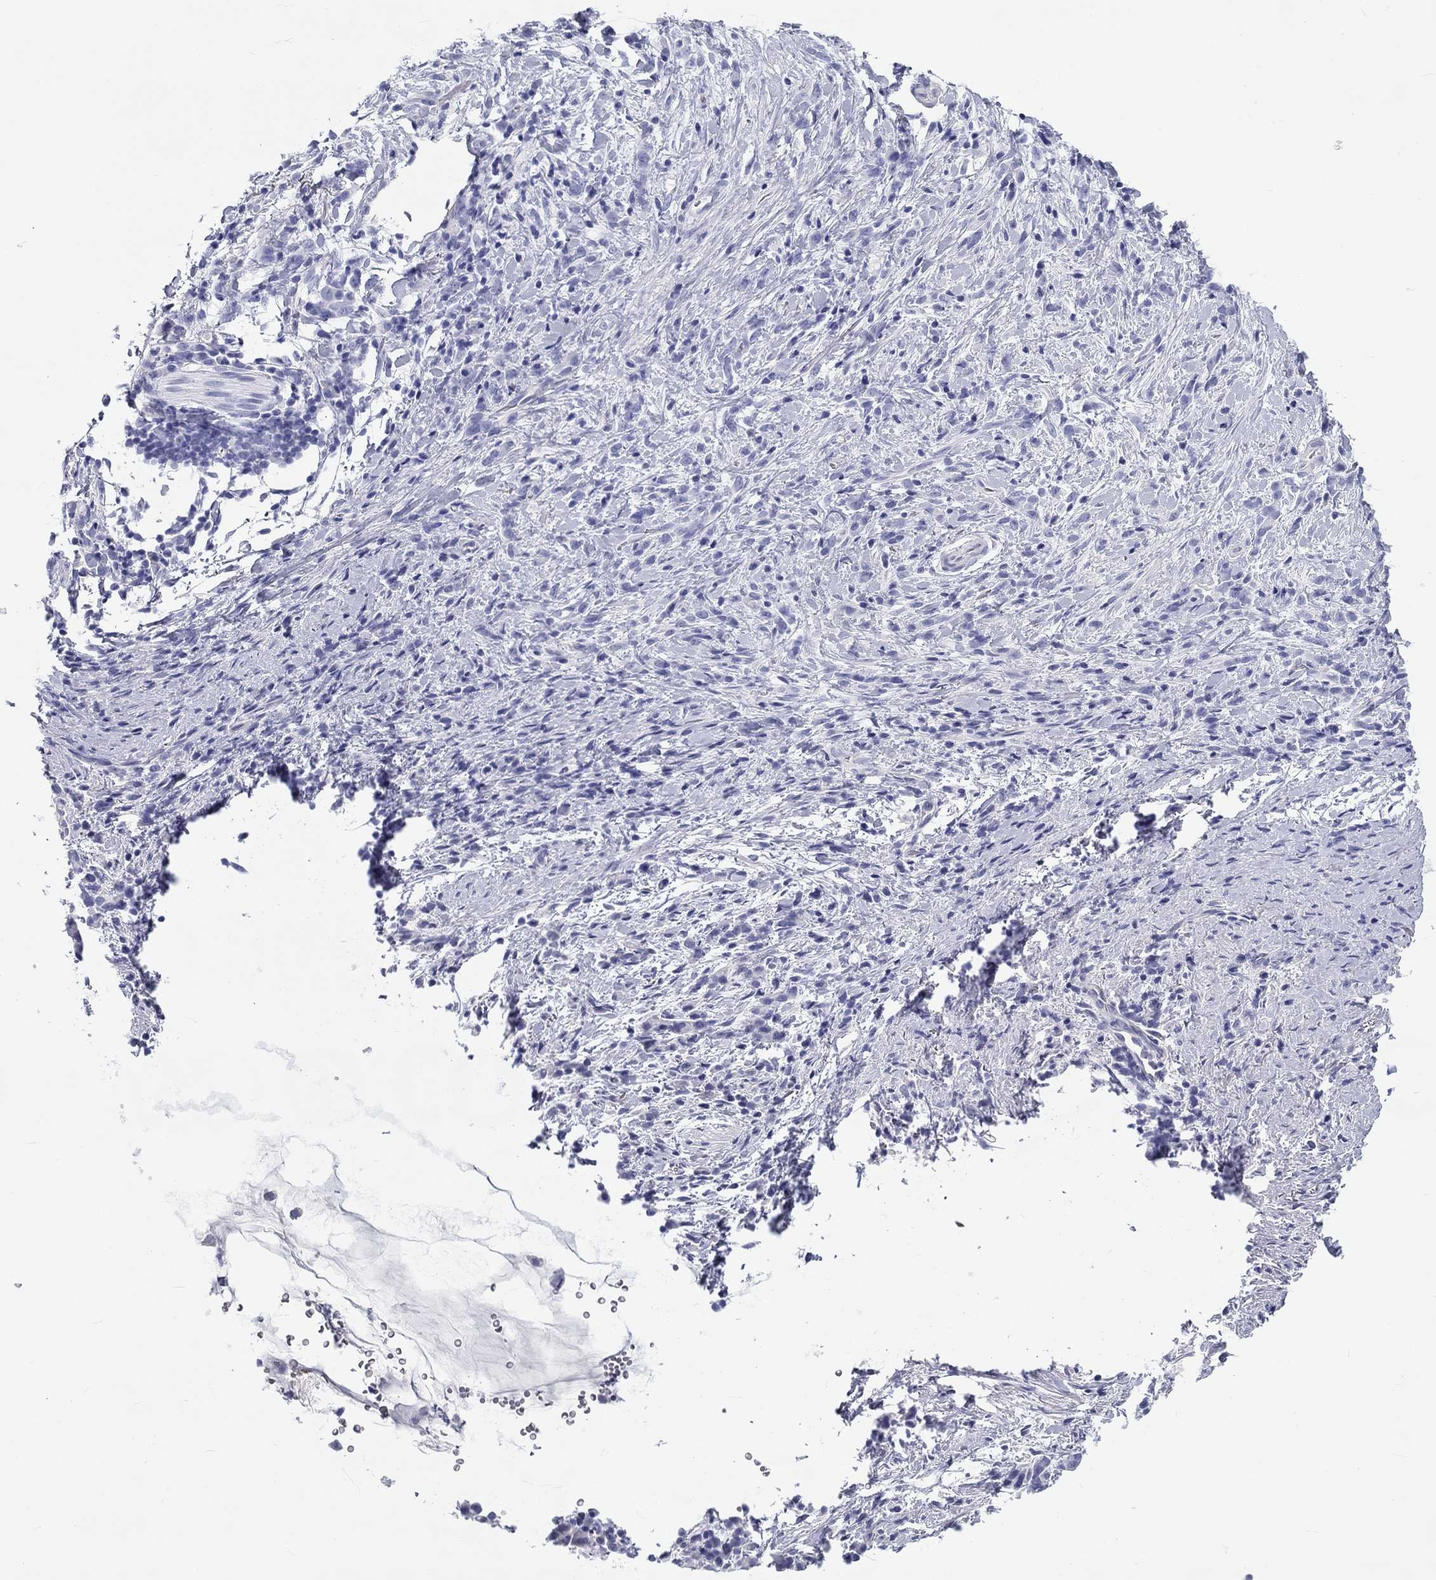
{"staining": {"intensity": "negative", "quantity": "none", "location": "none"}, "tissue": "stomach cancer", "cell_type": "Tumor cells", "image_type": "cancer", "snomed": [{"axis": "morphology", "description": "Adenocarcinoma, NOS"}, {"axis": "topography", "description": "Stomach"}], "caption": "Immunohistochemistry micrograph of human adenocarcinoma (stomach) stained for a protein (brown), which exhibits no staining in tumor cells. (DAB IHC, high magnification).", "gene": "DNALI1", "patient": {"sex": "female", "age": 57}}